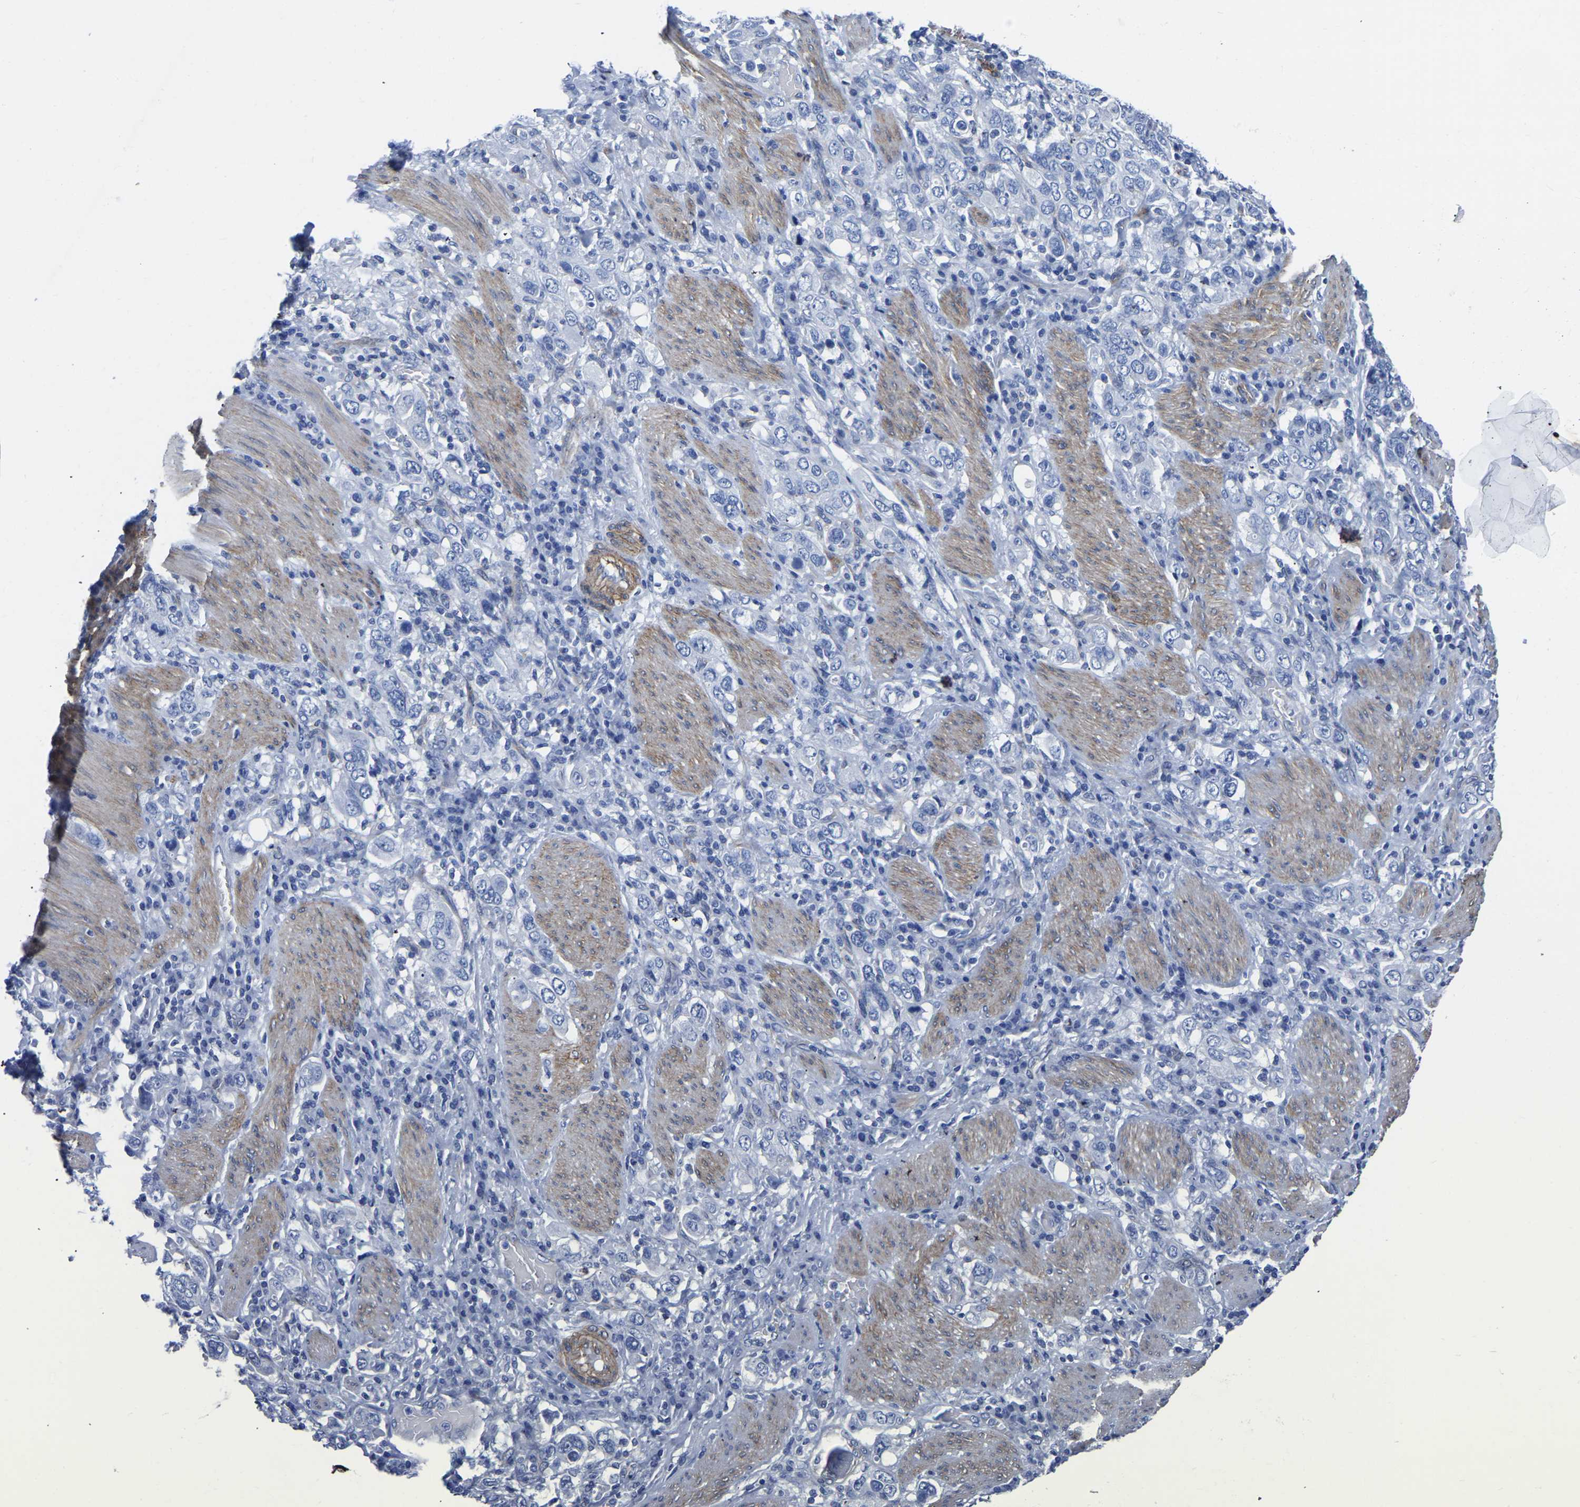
{"staining": {"intensity": "negative", "quantity": "none", "location": "none"}, "tissue": "stomach cancer", "cell_type": "Tumor cells", "image_type": "cancer", "snomed": [{"axis": "morphology", "description": "Adenocarcinoma, NOS"}, {"axis": "topography", "description": "Stomach, upper"}], "caption": "The image shows no staining of tumor cells in stomach cancer (adenocarcinoma). Nuclei are stained in blue.", "gene": "SLC45A3", "patient": {"sex": "male", "age": 62}}